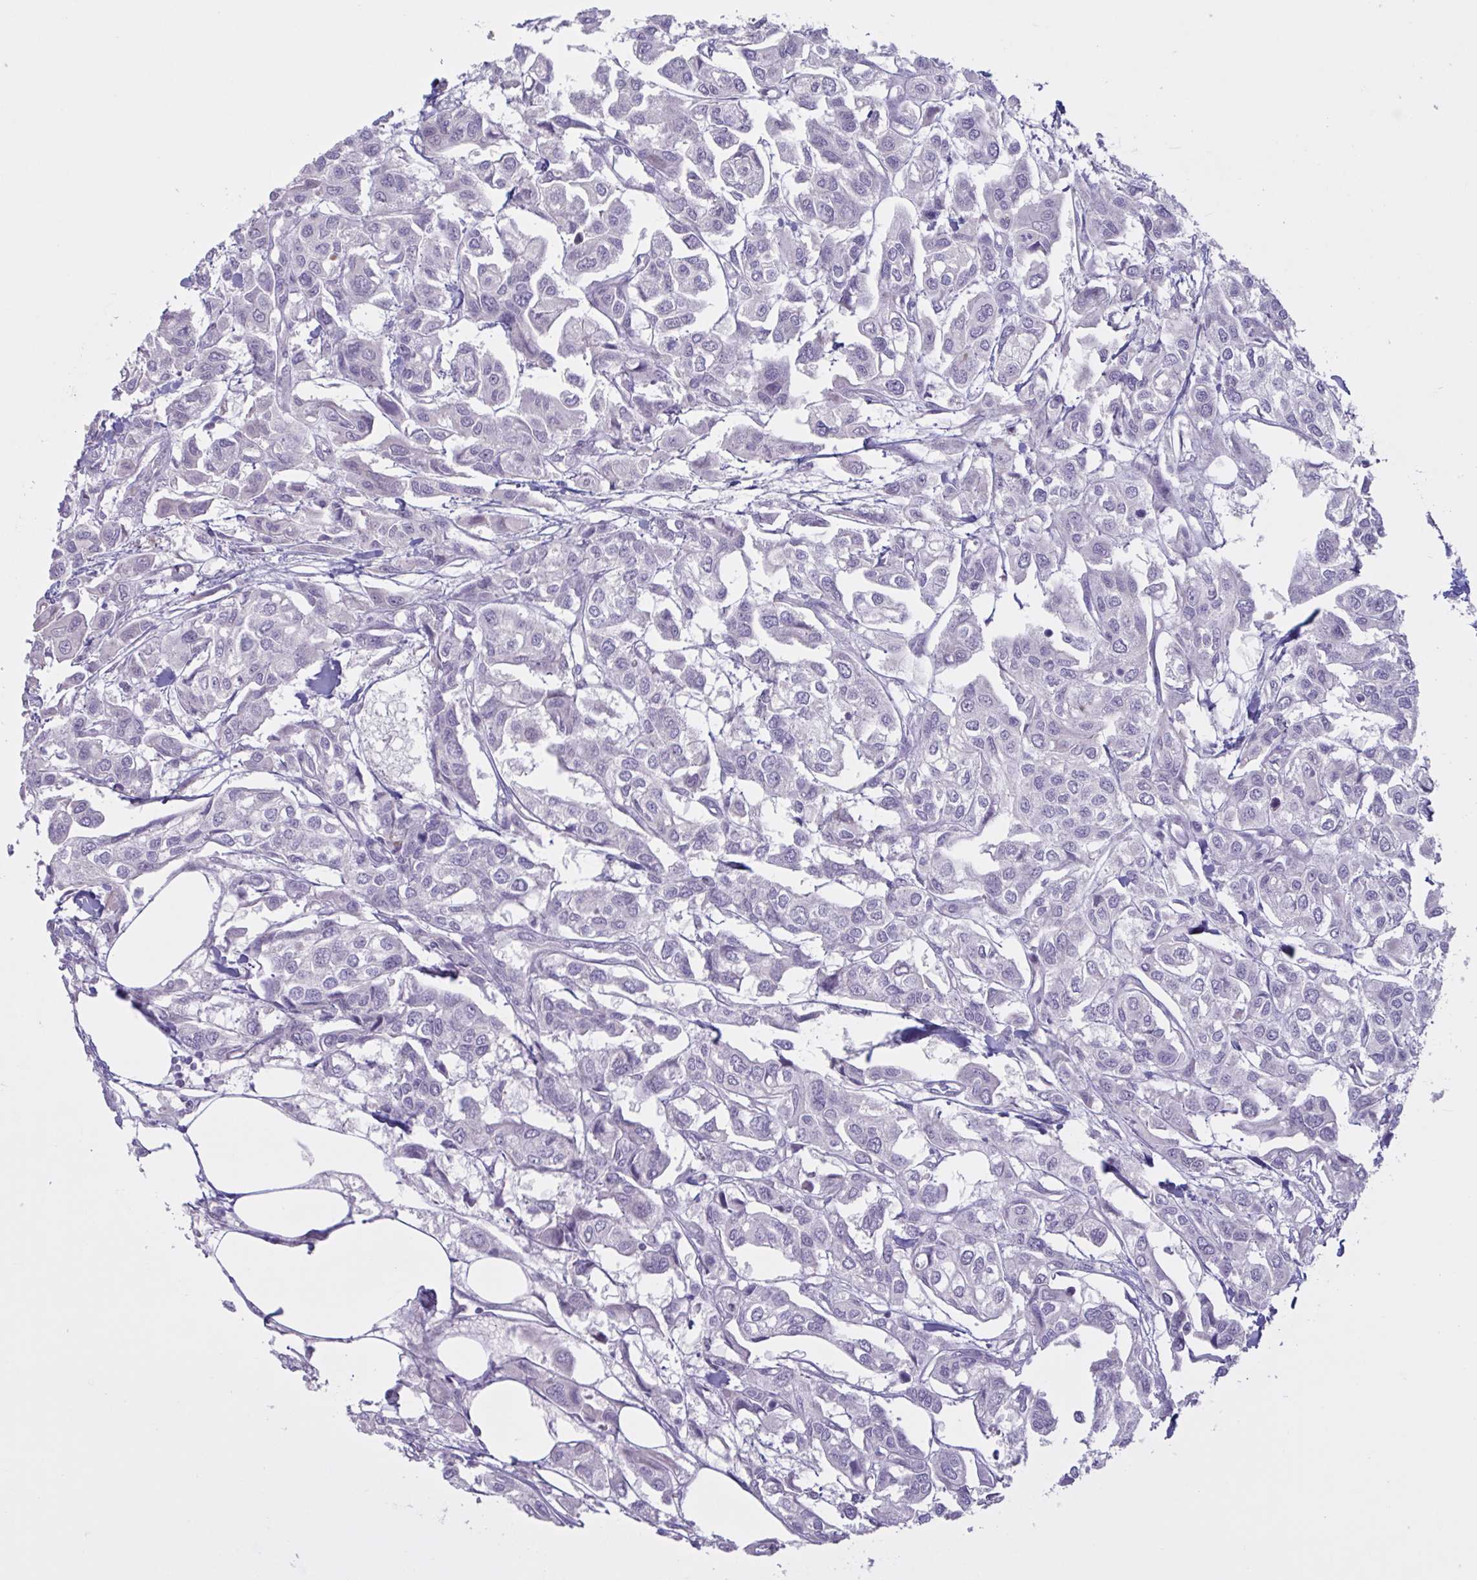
{"staining": {"intensity": "negative", "quantity": "none", "location": "none"}, "tissue": "urothelial cancer", "cell_type": "Tumor cells", "image_type": "cancer", "snomed": [{"axis": "morphology", "description": "Urothelial carcinoma, High grade"}, {"axis": "topography", "description": "Urinary bladder"}], "caption": "Immunohistochemical staining of human urothelial cancer exhibits no significant positivity in tumor cells.", "gene": "VWC2", "patient": {"sex": "male", "age": 67}}